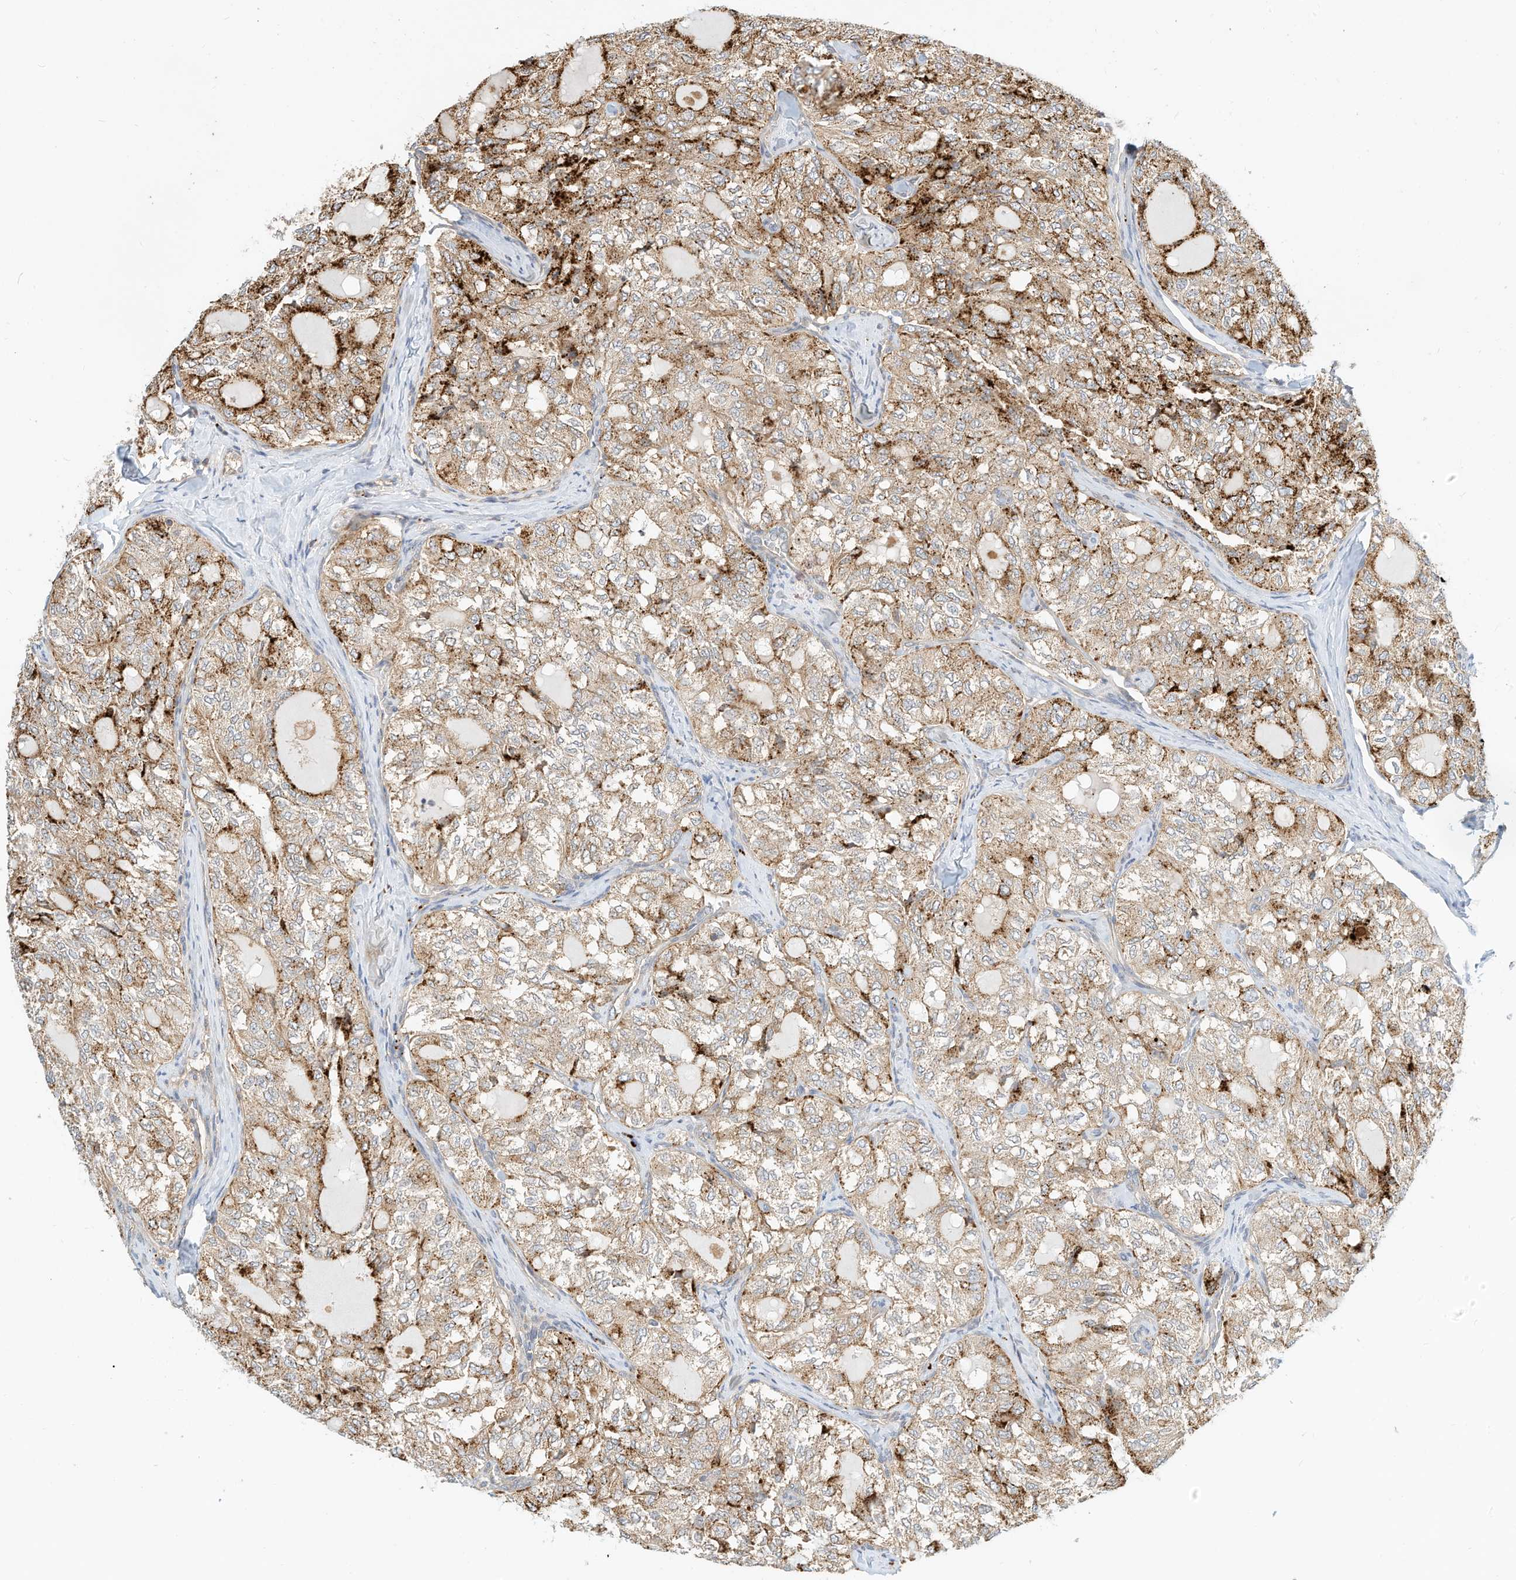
{"staining": {"intensity": "moderate", "quantity": ">75%", "location": "cytoplasmic/membranous"}, "tissue": "thyroid cancer", "cell_type": "Tumor cells", "image_type": "cancer", "snomed": [{"axis": "morphology", "description": "Follicular adenoma carcinoma, NOS"}, {"axis": "topography", "description": "Thyroid gland"}], "caption": "Immunohistochemistry (IHC) (DAB) staining of thyroid cancer reveals moderate cytoplasmic/membranous protein staining in about >75% of tumor cells. (IHC, brightfield microscopy, high magnification).", "gene": "OFD1", "patient": {"sex": "male", "age": 75}}